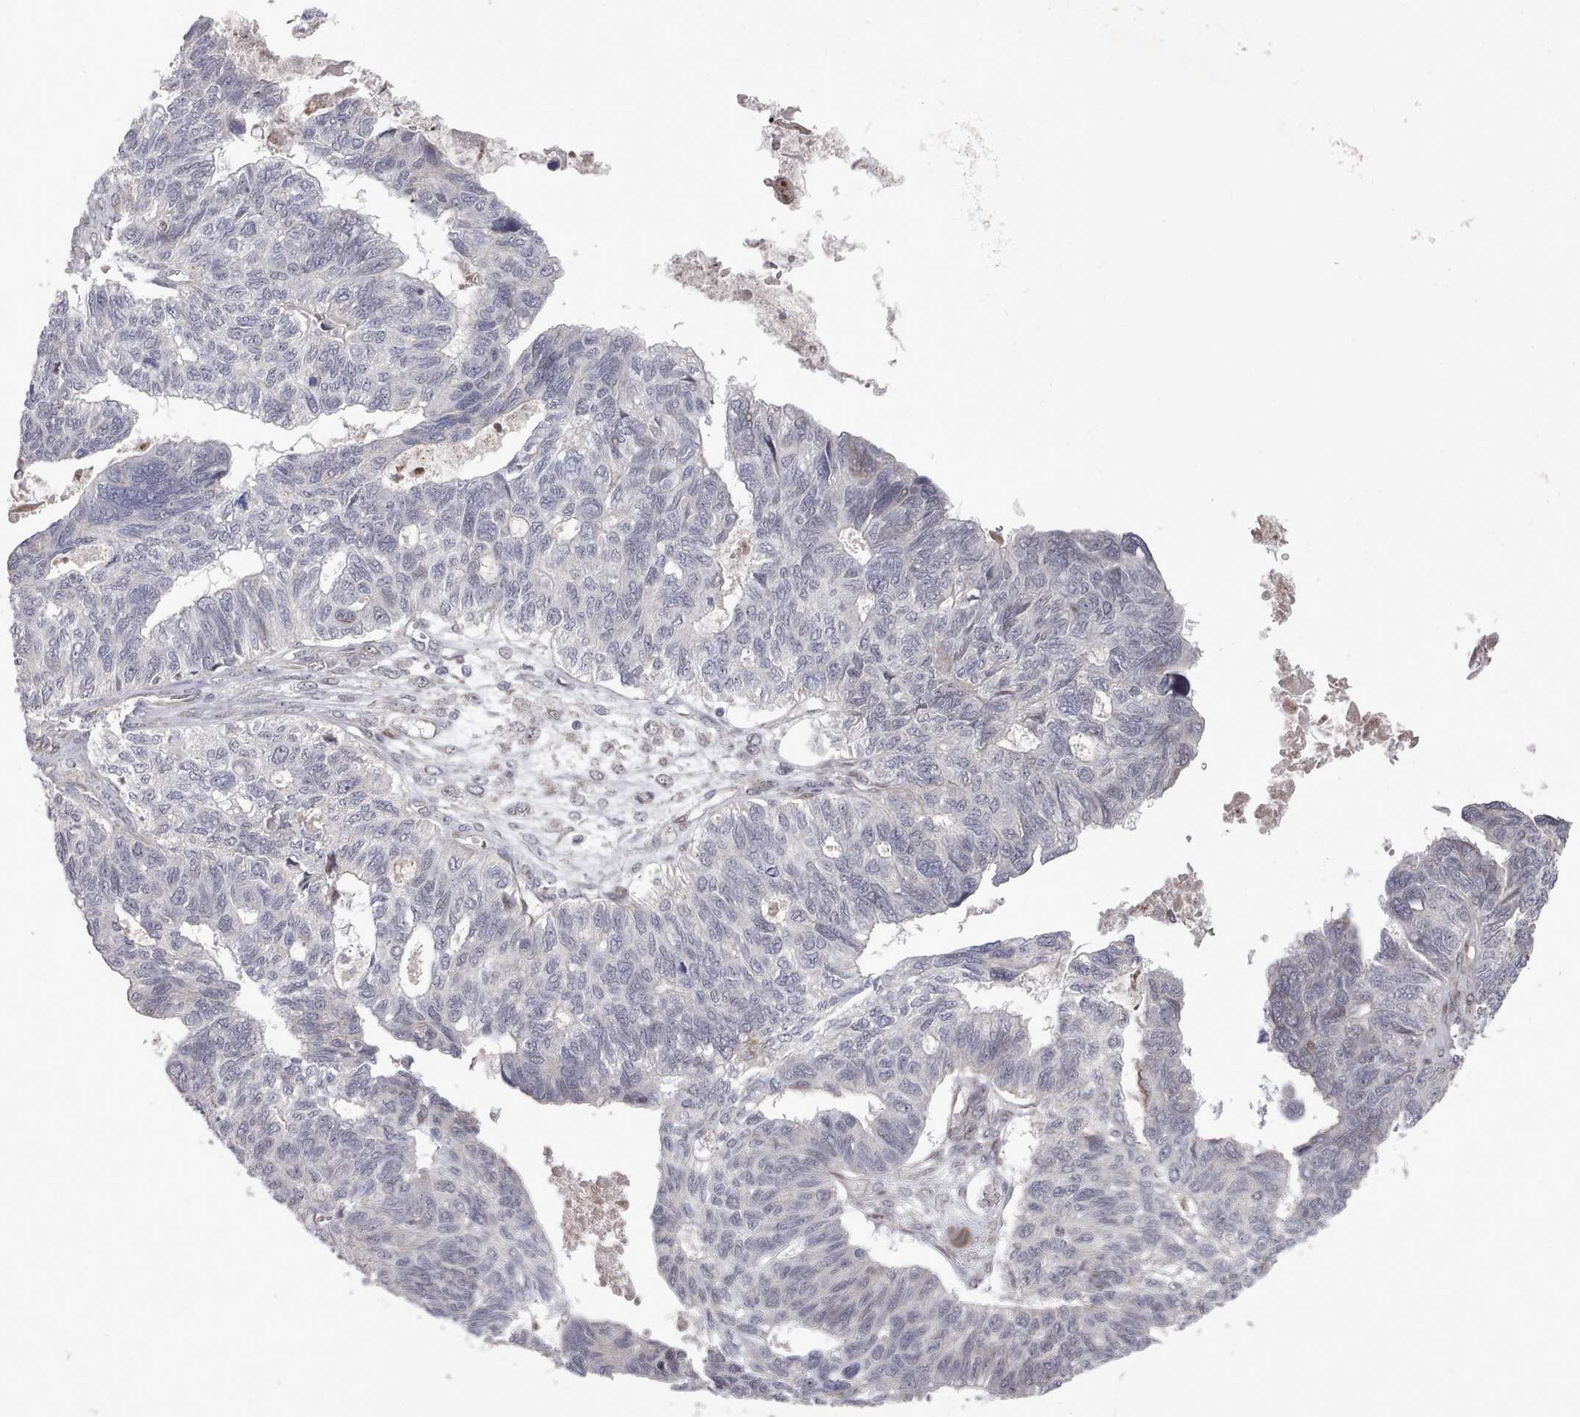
{"staining": {"intensity": "negative", "quantity": "none", "location": "none"}, "tissue": "ovarian cancer", "cell_type": "Tumor cells", "image_type": "cancer", "snomed": [{"axis": "morphology", "description": "Cystadenocarcinoma, serous, NOS"}, {"axis": "topography", "description": "Ovary"}], "caption": "Tumor cells are negative for brown protein staining in ovarian serous cystadenocarcinoma. (Brightfield microscopy of DAB immunohistochemistry at high magnification).", "gene": "CPSF4", "patient": {"sex": "female", "age": 79}}